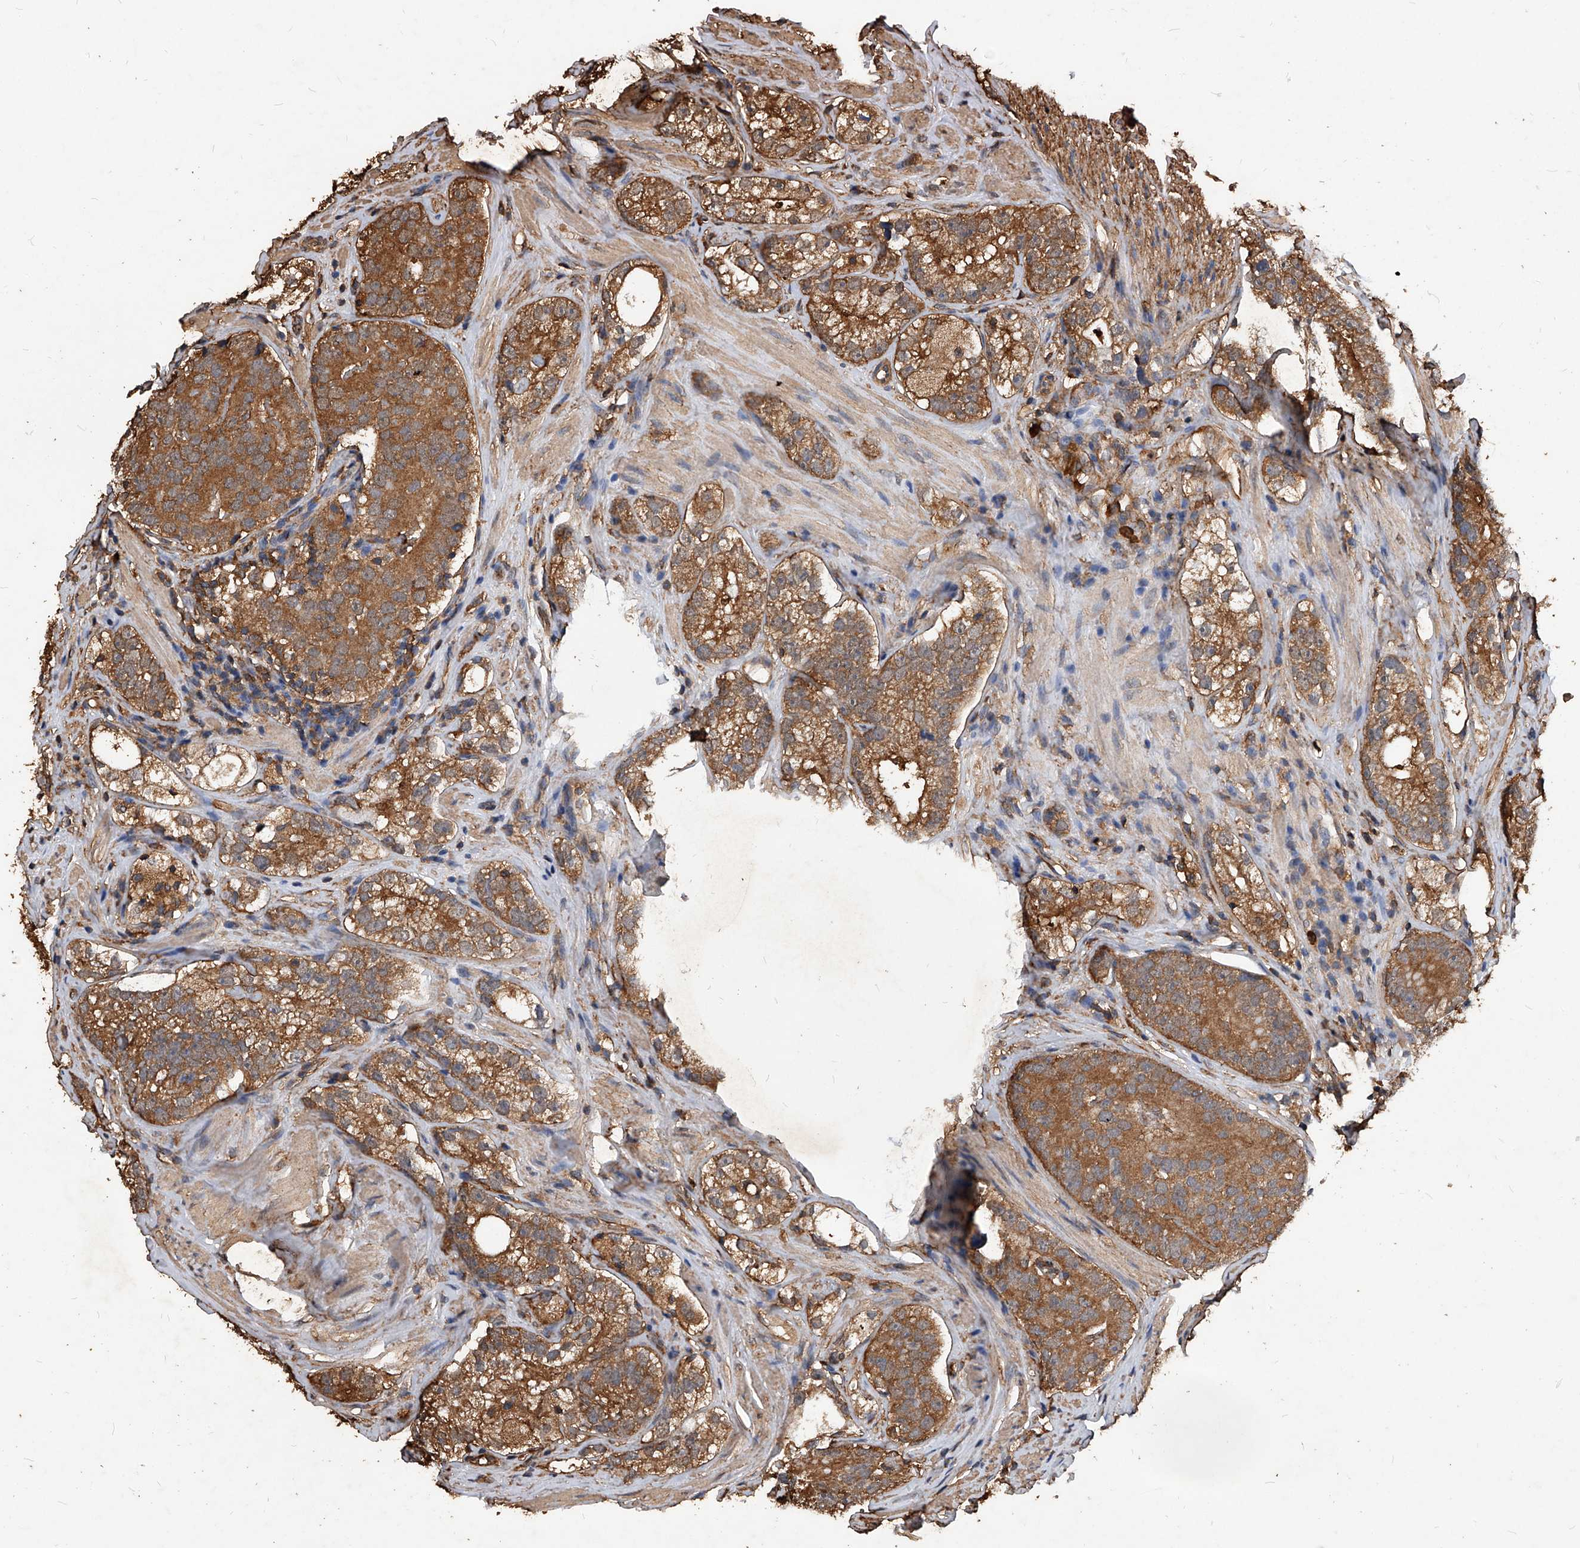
{"staining": {"intensity": "moderate", "quantity": ">75%", "location": "cytoplasmic/membranous"}, "tissue": "prostate cancer", "cell_type": "Tumor cells", "image_type": "cancer", "snomed": [{"axis": "morphology", "description": "Adenocarcinoma, High grade"}, {"axis": "topography", "description": "Prostate"}], "caption": "This photomicrograph shows IHC staining of prostate cancer (high-grade adenocarcinoma), with medium moderate cytoplasmic/membranous positivity in approximately >75% of tumor cells.", "gene": "UCP2", "patient": {"sex": "male", "age": 56}}